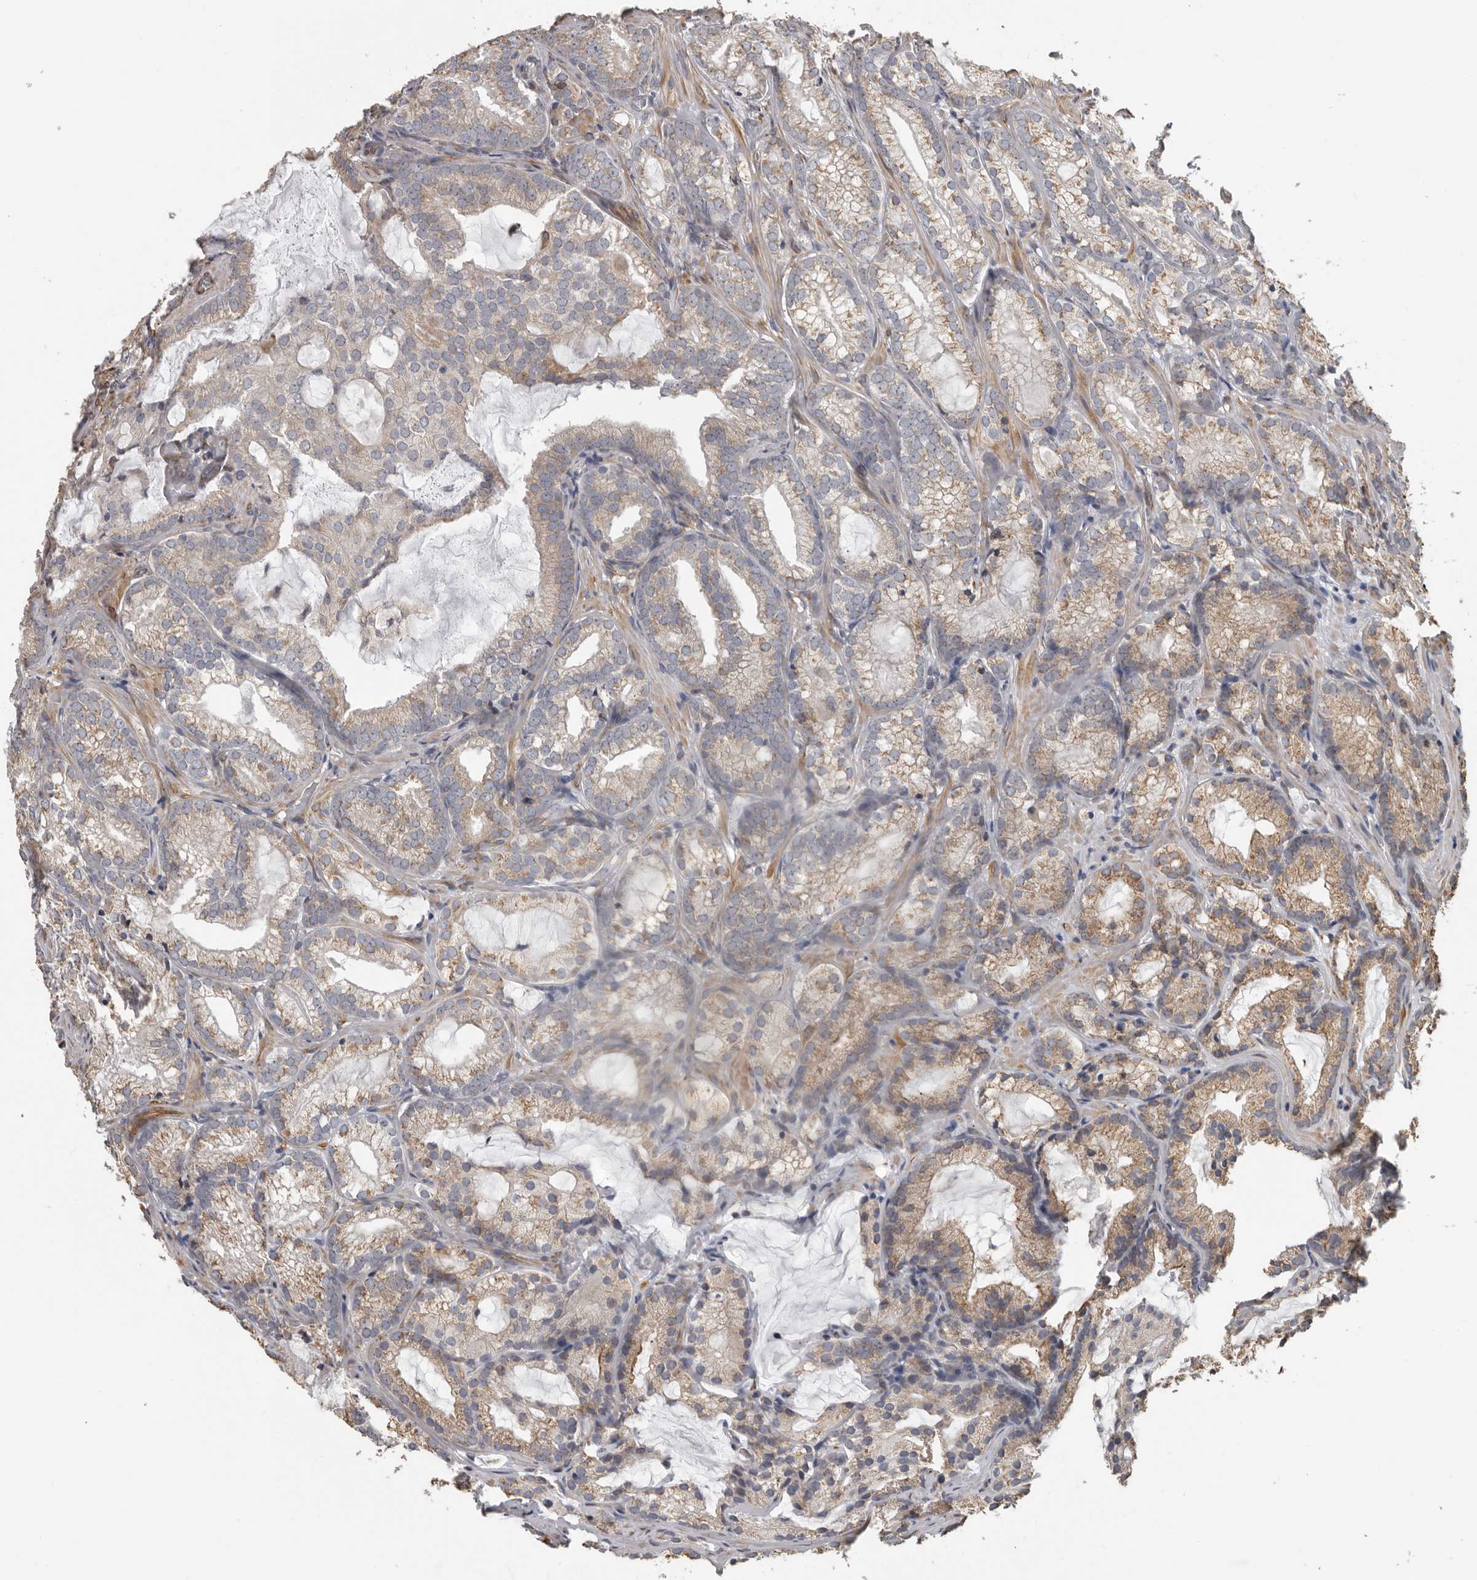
{"staining": {"intensity": "weak", "quantity": ">75%", "location": "cytoplasmic/membranous"}, "tissue": "prostate cancer", "cell_type": "Tumor cells", "image_type": "cancer", "snomed": [{"axis": "morphology", "description": "Adenocarcinoma, Low grade"}, {"axis": "topography", "description": "Prostate"}], "caption": "A high-resolution micrograph shows immunohistochemistry (IHC) staining of adenocarcinoma (low-grade) (prostate), which exhibits weak cytoplasmic/membranous staining in approximately >75% of tumor cells. The protein is shown in brown color, while the nuclei are stained blue.", "gene": "CEP350", "patient": {"sex": "male", "age": 72}}